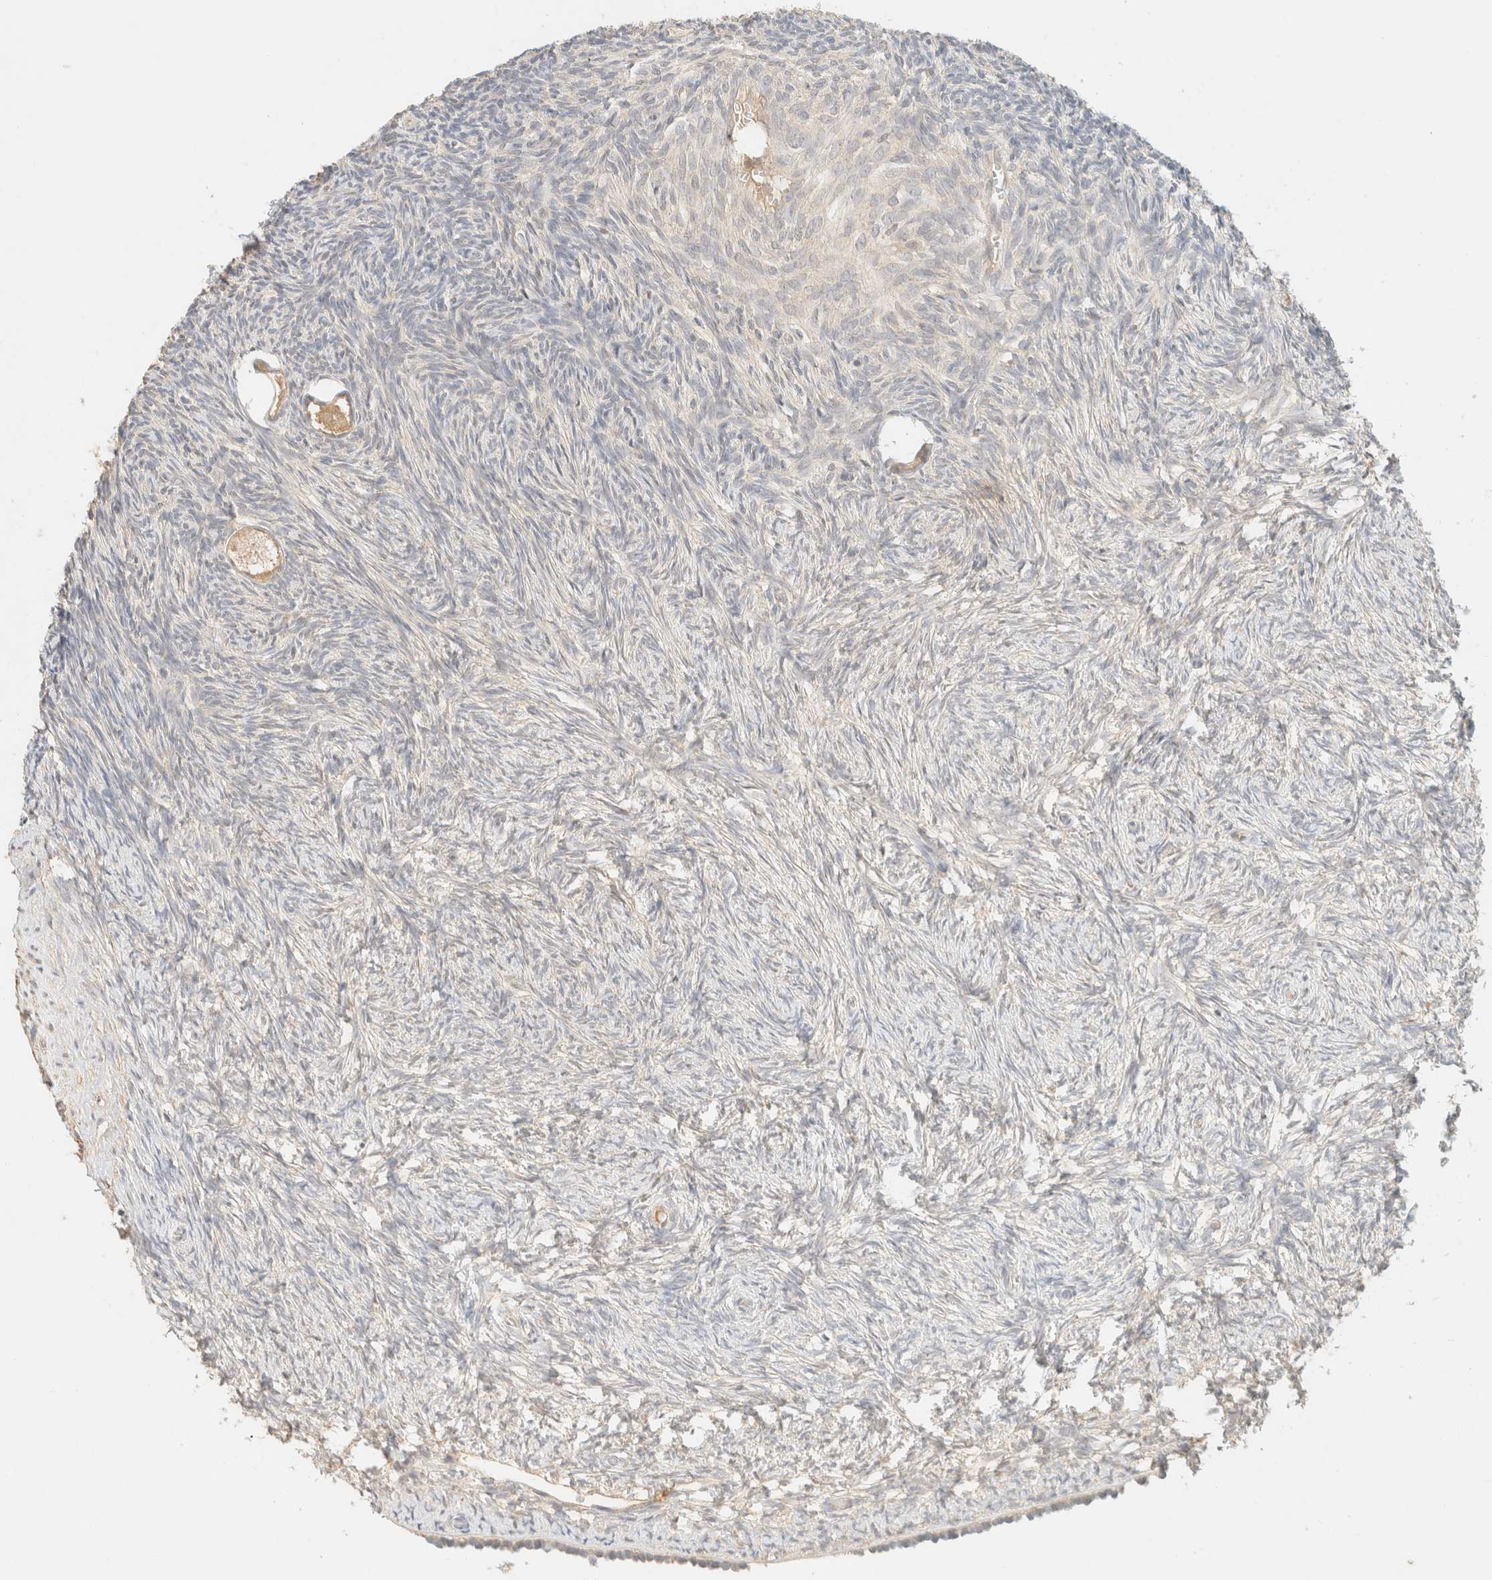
{"staining": {"intensity": "weak", "quantity": ">75%", "location": "cytoplasmic/membranous"}, "tissue": "ovary", "cell_type": "Follicle cells", "image_type": "normal", "snomed": [{"axis": "morphology", "description": "Normal tissue, NOS"}, {"axis": "topography", "description": "Ovary"}], "caption": "Weak cytoplasmic/membranous expression is present in about >75% of follicle cells in benign ovary.", "gene": "TIMD4", "patient": {"sex": "female", "age": 34}}